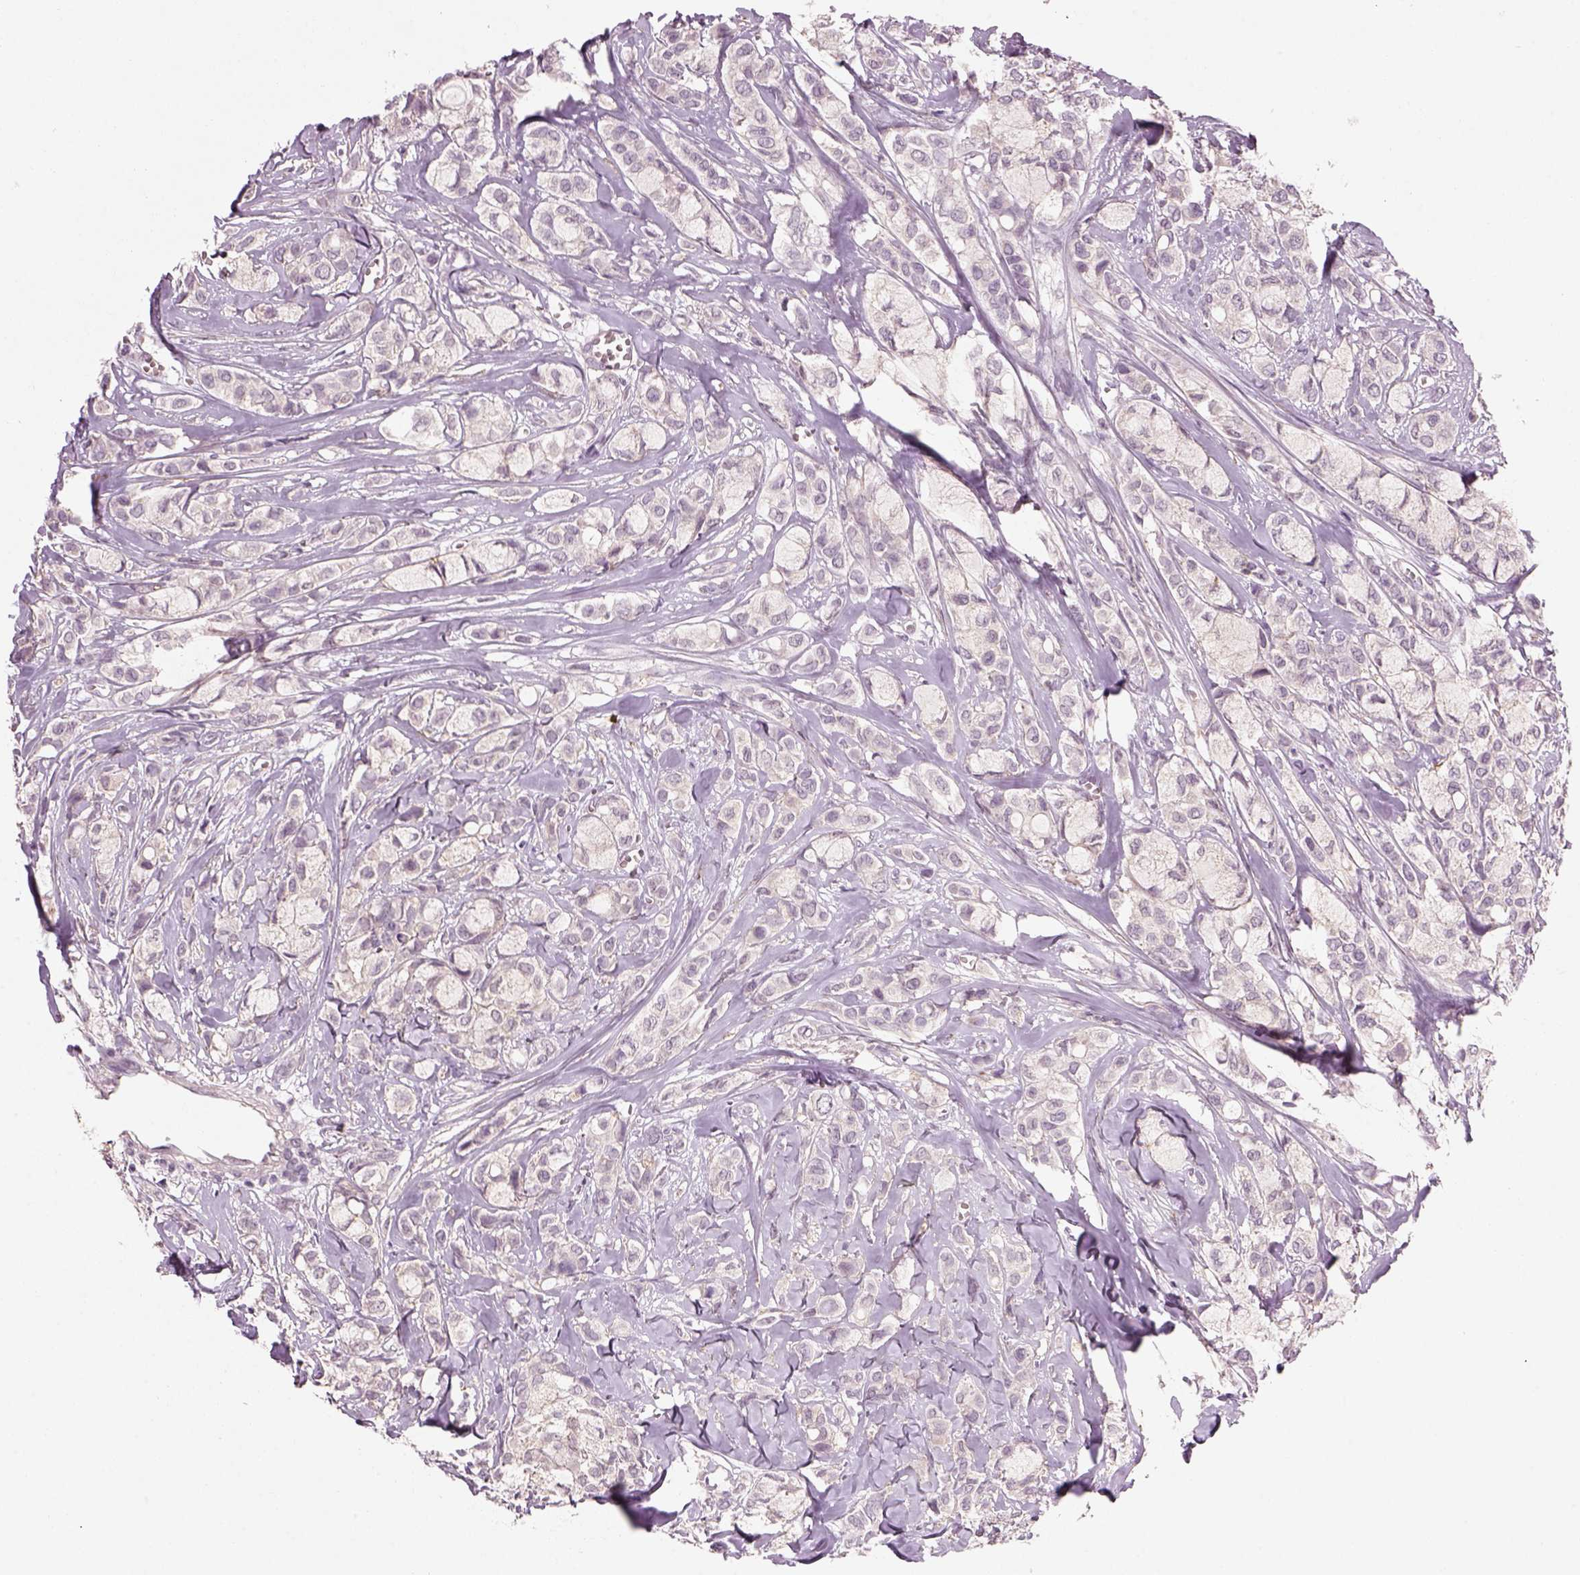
{"staining": {"intensity": "negative", "quantity": "none", "location": "none"}, "tissue": "breast cancer", "cell_type": "Tumor cells", "image_type": "cancer", "snomed": [{"axis": "morphology", "description": "Duct carcinoma"}, {"axis": "topography", "description": "Breast"}], "caption": "Immunohistochemistry of infiltrating ductal carcinoma (breast) shows no staining in tumor cells. (DAB (3,3'-diaminobenzidine) immunohistochemistry (IHC), high magnification).", "gene": "GDNF", "patient": {"sex": "female", "age": 85}}